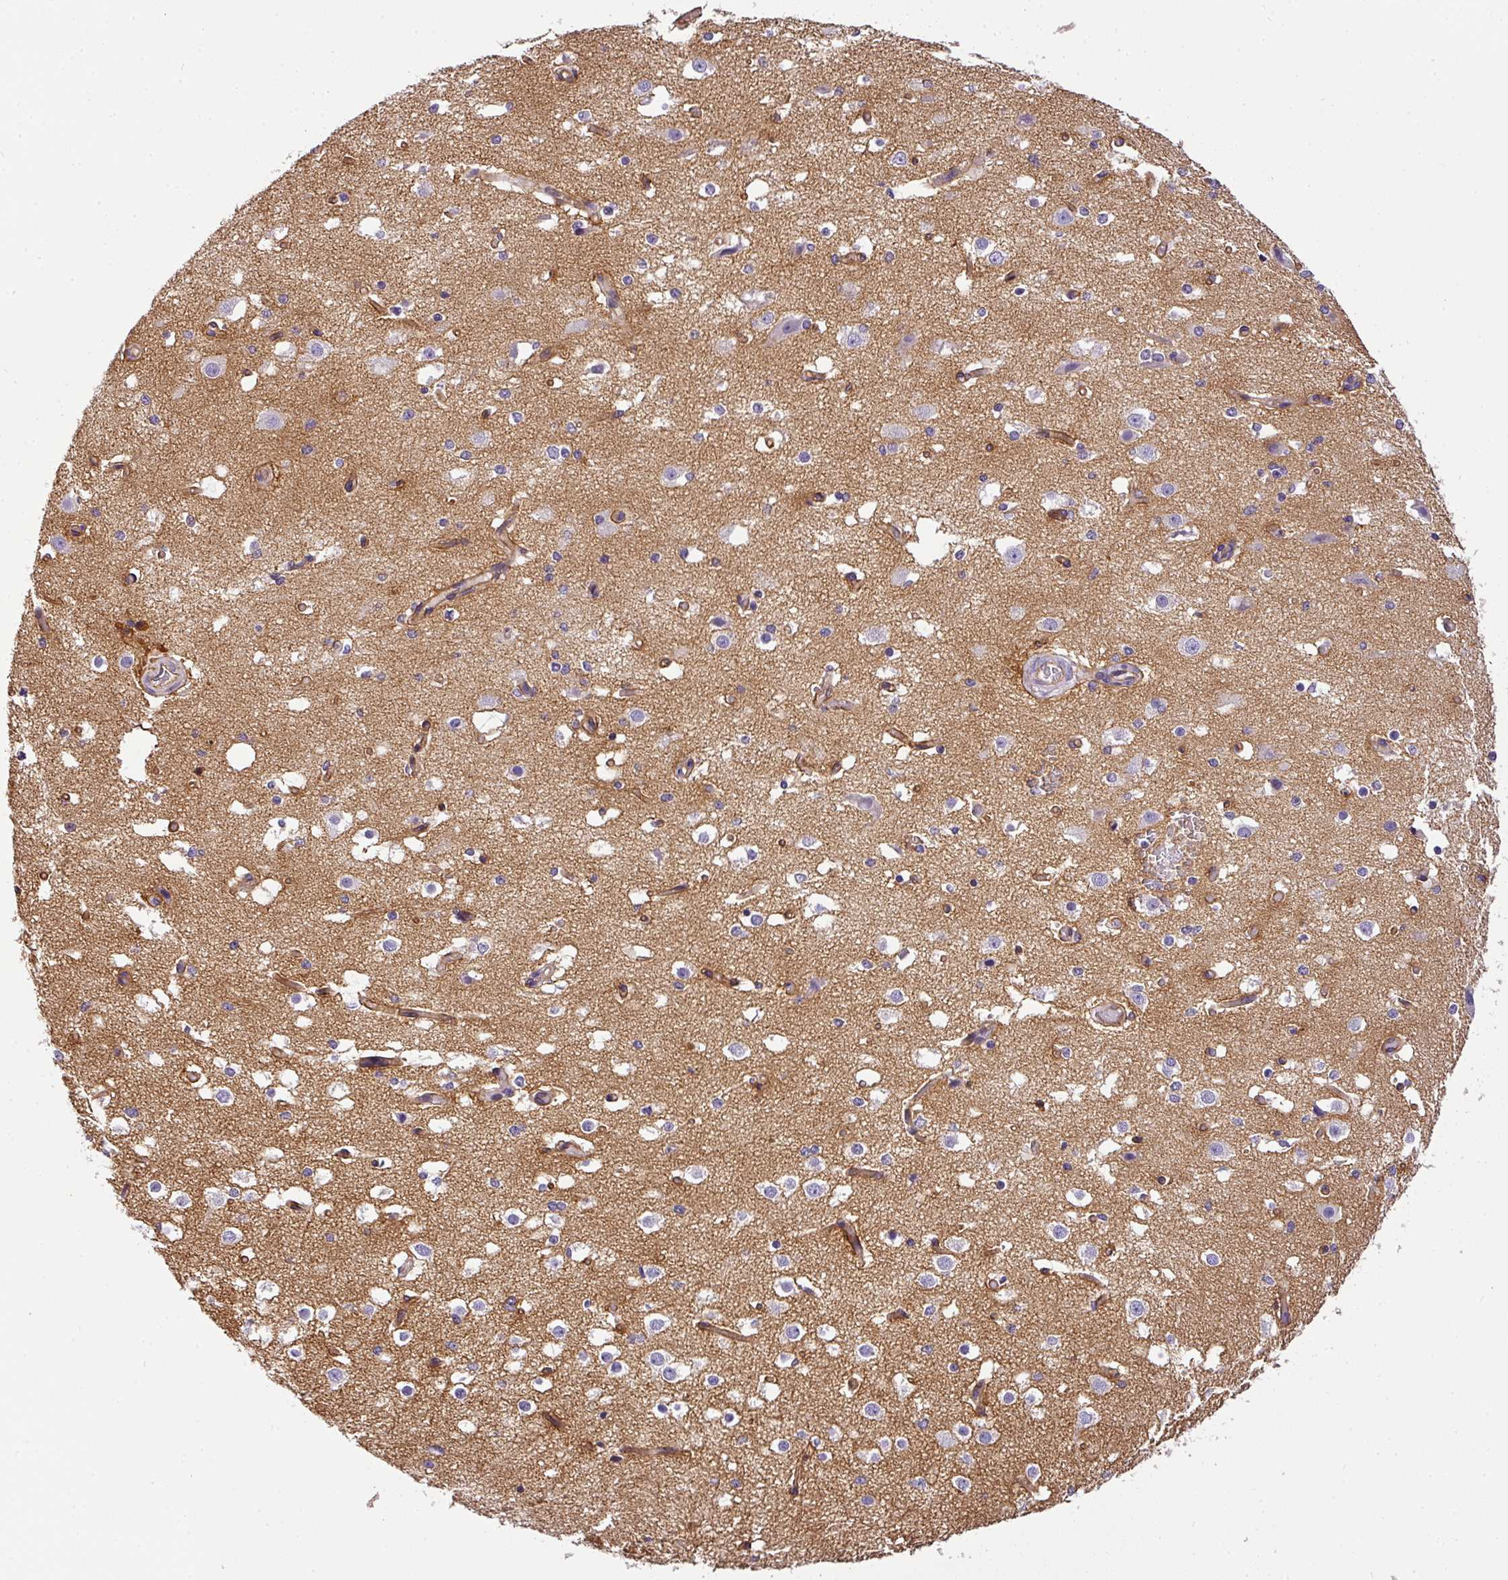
{"staining": {"intensity": "moderate", "quantity": ">75%", "location": "cytoplasmic/membranous"}, "tissue": "cerebral cortex", "cell_type": "Endothelial cells", "image_type": "normal", "snomed": [{"axis": "morphology", "description": "Normal tissue, NOS"}, {"axis": "morphology", "description": "Inflammation, NOS"}, {"axis": "topography", "description": "Cerebral cortex"}], "caption": "IHC photomicrograph of benign cerebral cortex stained for a protein (brown), which exhibits medium levels of moderate cytoplasmic/membranous positivity in about >75% of endothelial cells.", "gene": "OR11H4", "patient": {"sex": "male", "age": 6}}